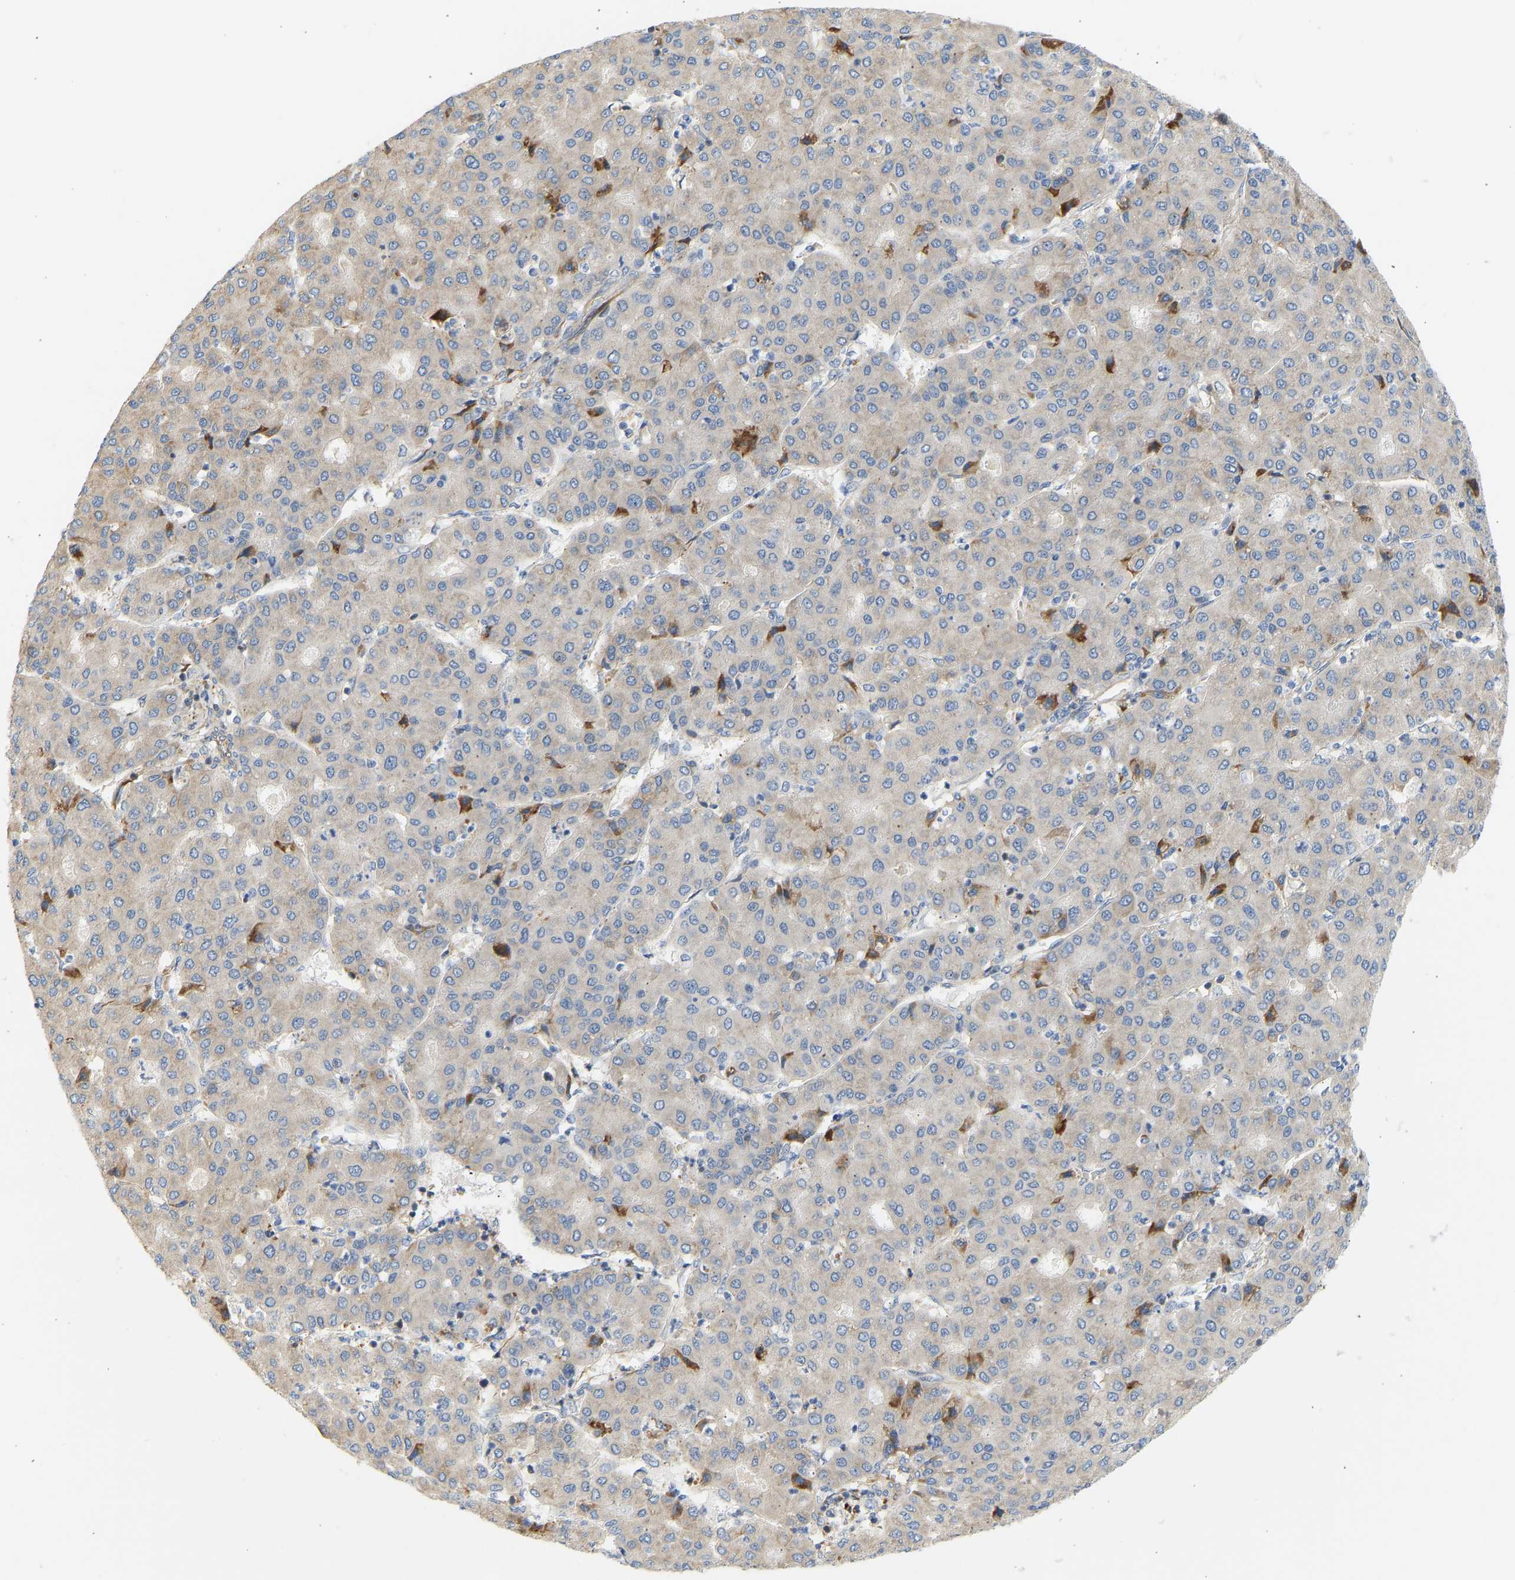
{"staining": {"intensity": "moderate", "quantity": "<25%", "location": "cytoplasmic/membranous"}, "tissue": "liver cancer", "cell_type": "Tumor cells", "image_type": "cancer", "snomed": [{"axis": "morphology", "description": "Carcinoma, Hepatocellular, NOS"}, {"axis": "topography", "description": "Liver"}], "caption": "The image reveals a brown stain indicating the presence of a protein in the cytoplasmic/membranous of tumor cells in liver cancer. The staining was performed using DAB, with brown indicating positive protein expression. Nuclei are stained blue with hematoxylin.", "gene": "RPS14", "patient": {"sex": "male", "age": 65}}